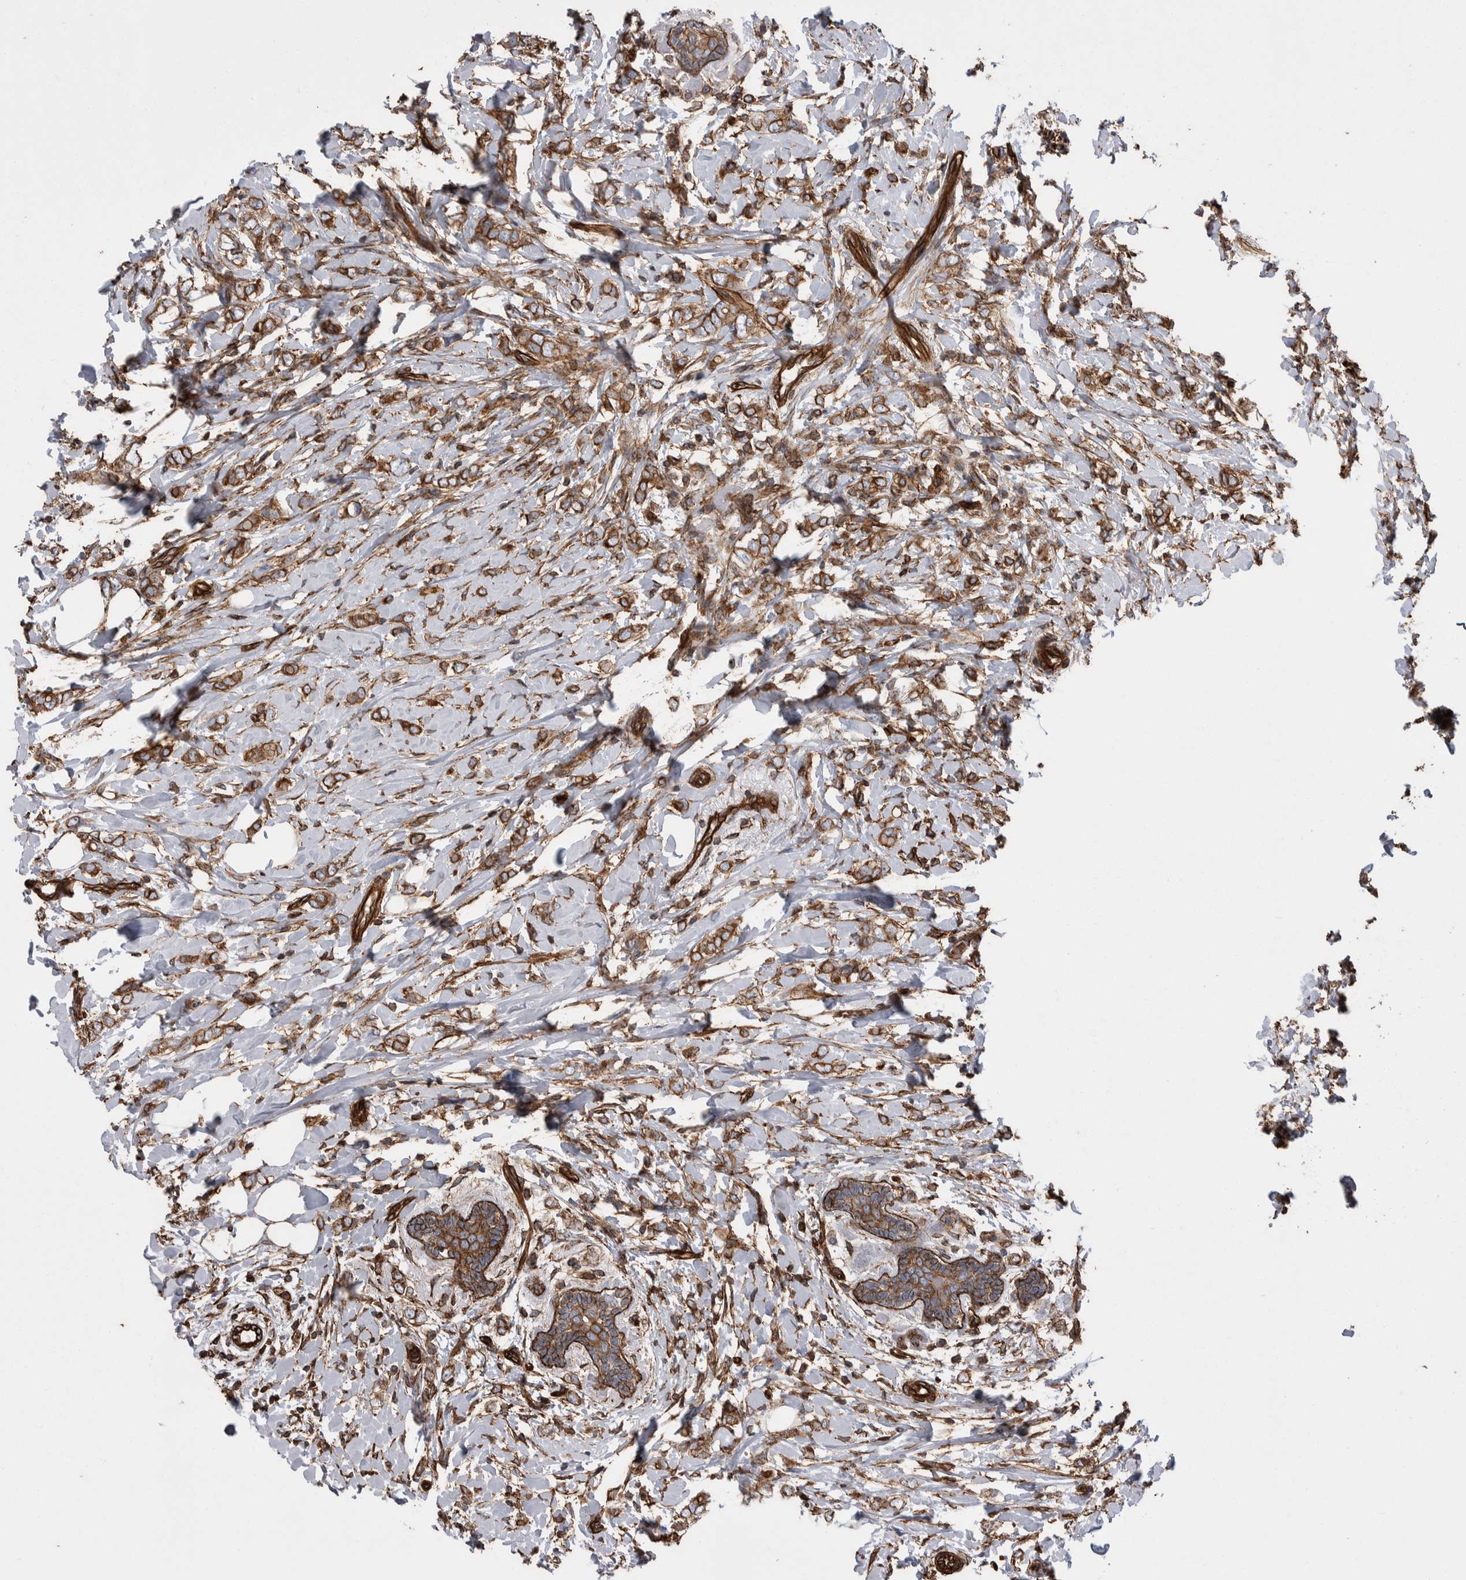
{"staining": {"intensity": "strong", "quantity": ">75%", "location": "cytoplasmic/membranous"}, "tissue": "breast cancer", "cell_type": "Tumor cells", "image_type": "cancer", "snomed": [{"axis": "morphology", "description": "Normal tissue, NOS"}, {"axis": "morphology", "description": "Lobular carcinoma"}, {"axis": "topography", "description": "Breast"}], "caption": "IHC of breast cancer (lobular carcinoma) demonstrates high levels of strong cytoplasmic/membranous expression in approximately >75% of tumor cells. Nuclei are stained in blue.", "gene": "KIF12", "patient": {"sex": "female", "age": 47}}